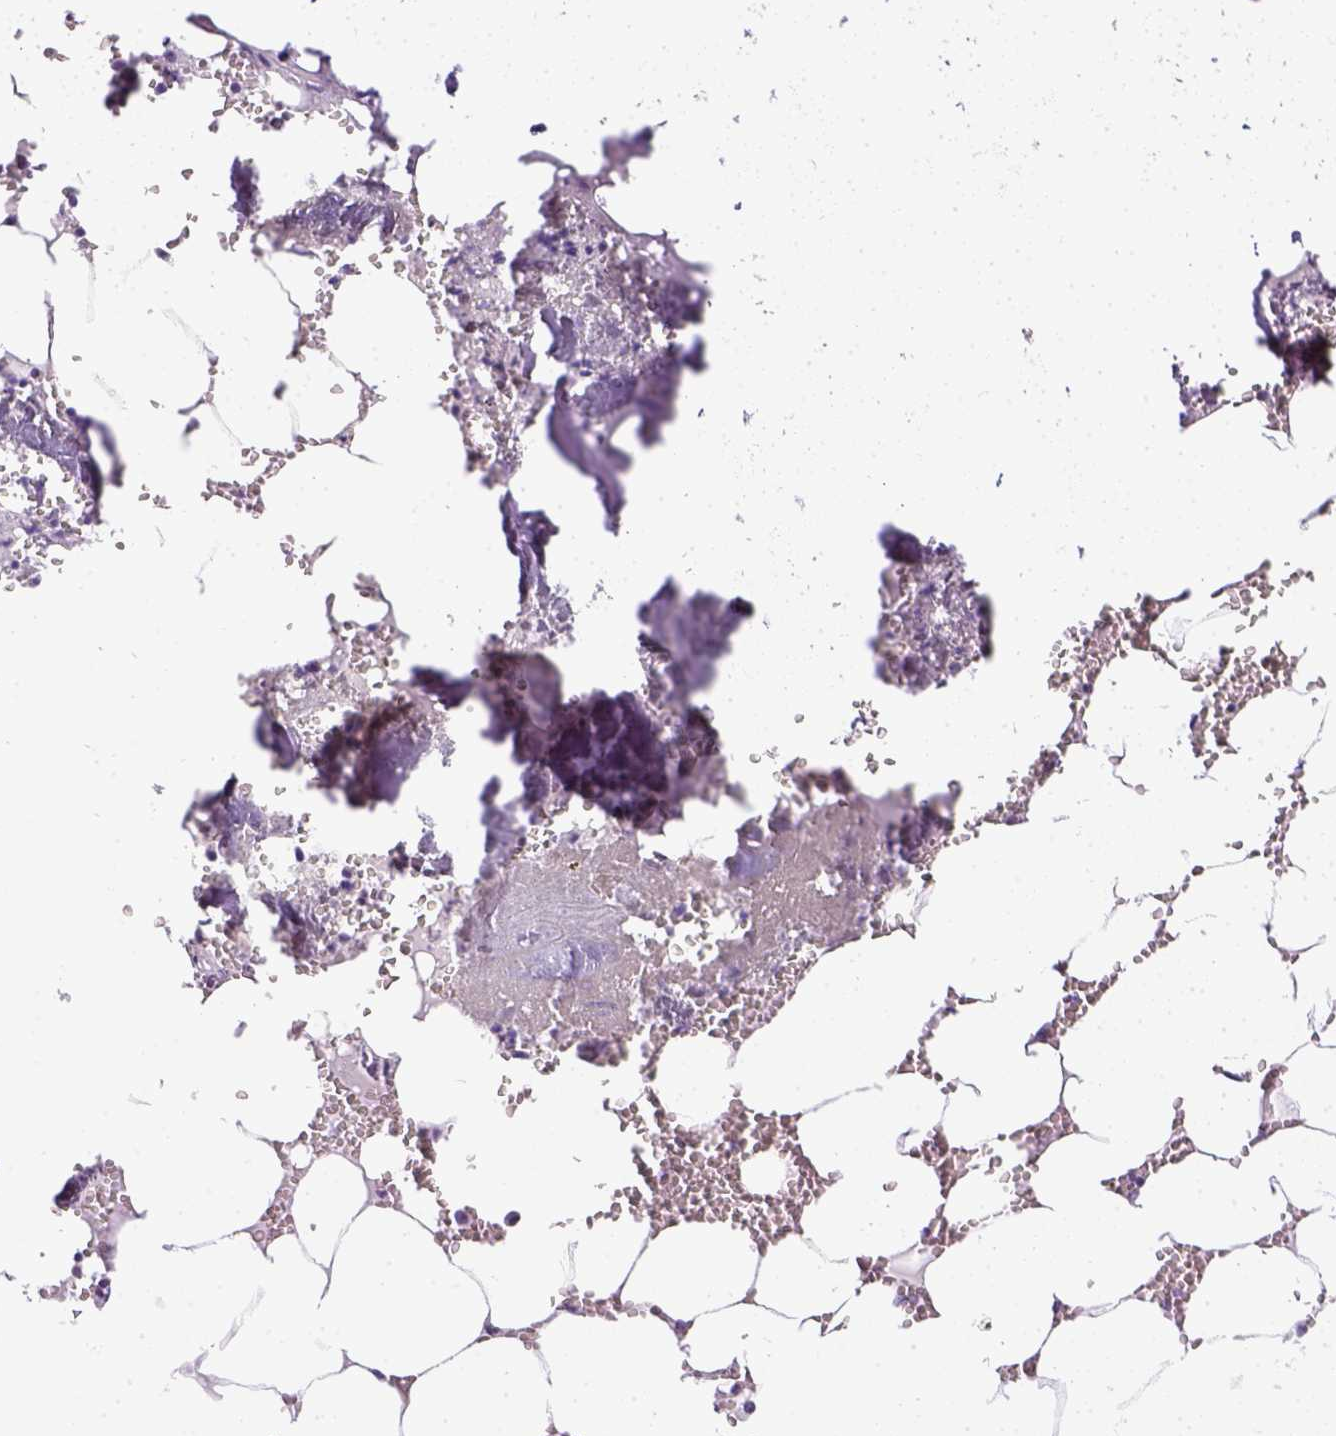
{"staining": {"intensity": "negative", "quantity": "none", "location": "none"}, "tissue": "bone marrow", "cell_type": "Hematopoietic cells", "image_type": "normal", "snomed": [{"axis": "morphology", "description": "Normal tissue, NOS"}, {"axis": "topography", "description": "Bone marrow"}], "caption": "The image displays no significant positivity in hematopoietic cells of bone marrow.", "gene": "LGSN", "patient": {"sex": "male", "age": 54}}